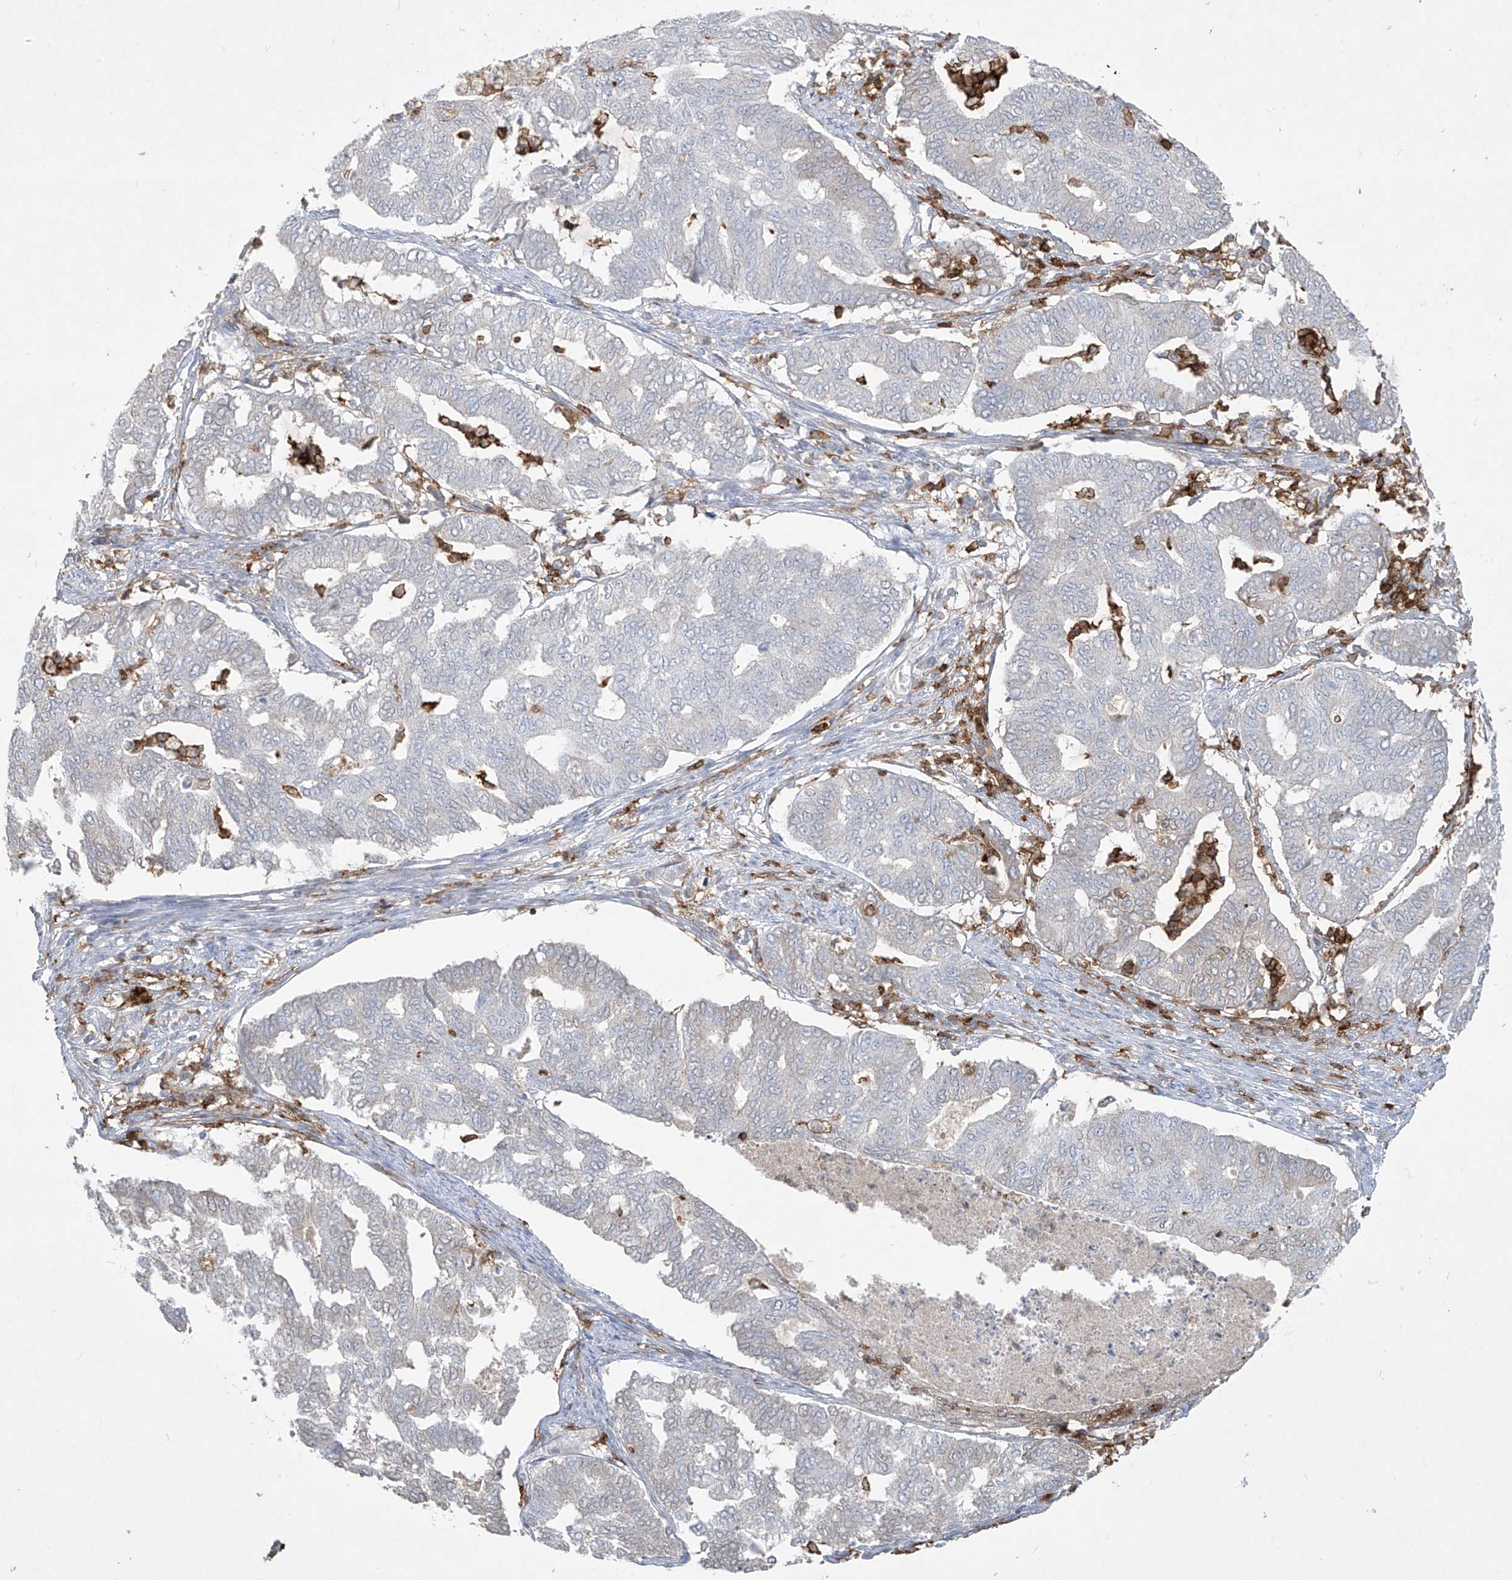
{"staining": {"intensity": "negative", "quantity": "none", "location": "none"}, "tissue": "endometrial cancer", "cell_type": "Tumor cells", "image_type": "cancer", "snomed": [{"axis": "morphology", "description": "Adenocarcinoma, NOS"}, {"axis": "topography", "description": "Endometrium"}], "caption": "This is a photomicrograph of IHC staining of adenocarcinoma (endometrial), which shows no expression in tumor cells.", "gene": "FCGR3A", "patient": {"sex": "female", "age": 79}}